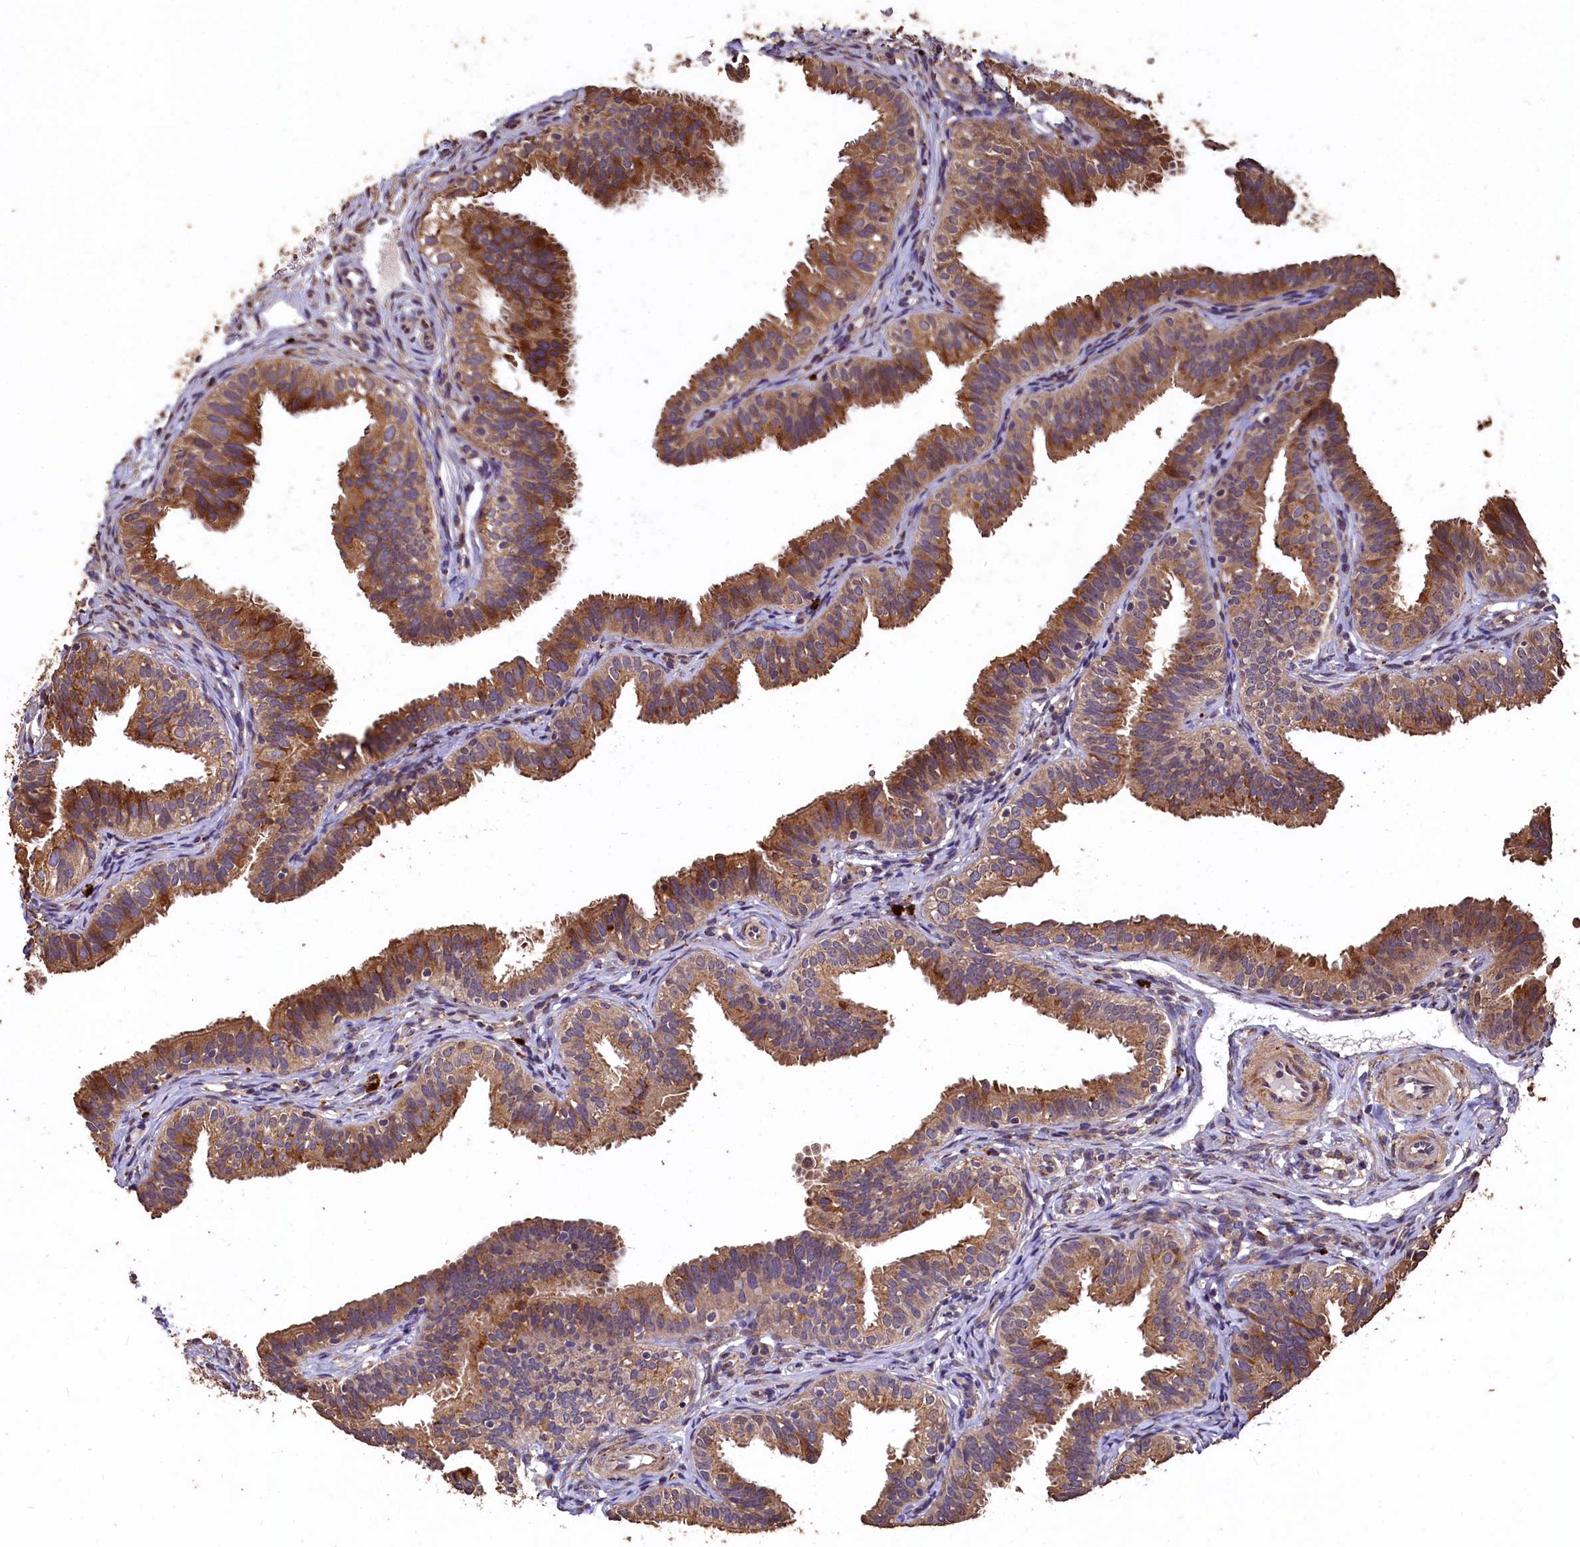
{"staining": {"intensity": "moderate", "quantity": ">75%", "location": "cytoplasmic/membranous"}, "tissue": "fallopian tube", "cell_type": "Glandular cells", "image_type": "normal", "snomed": [{"axis": "morphology", "description": "Normal tissue, NOS"}, {"axis": "topography", "description": "Fallopian tube"}], "caption": "Protein positivity by IHC shows moderate cytoplasmic/membranous staining in about >75% of glandular cells in unremarkable fallopian tube. Using DAB (brown) and hematoxylin (blue) stains, captured at high magnification using brightfield microscopy.", "gene": "LSM4", "patient": {"sex": "female", "age": 35}}